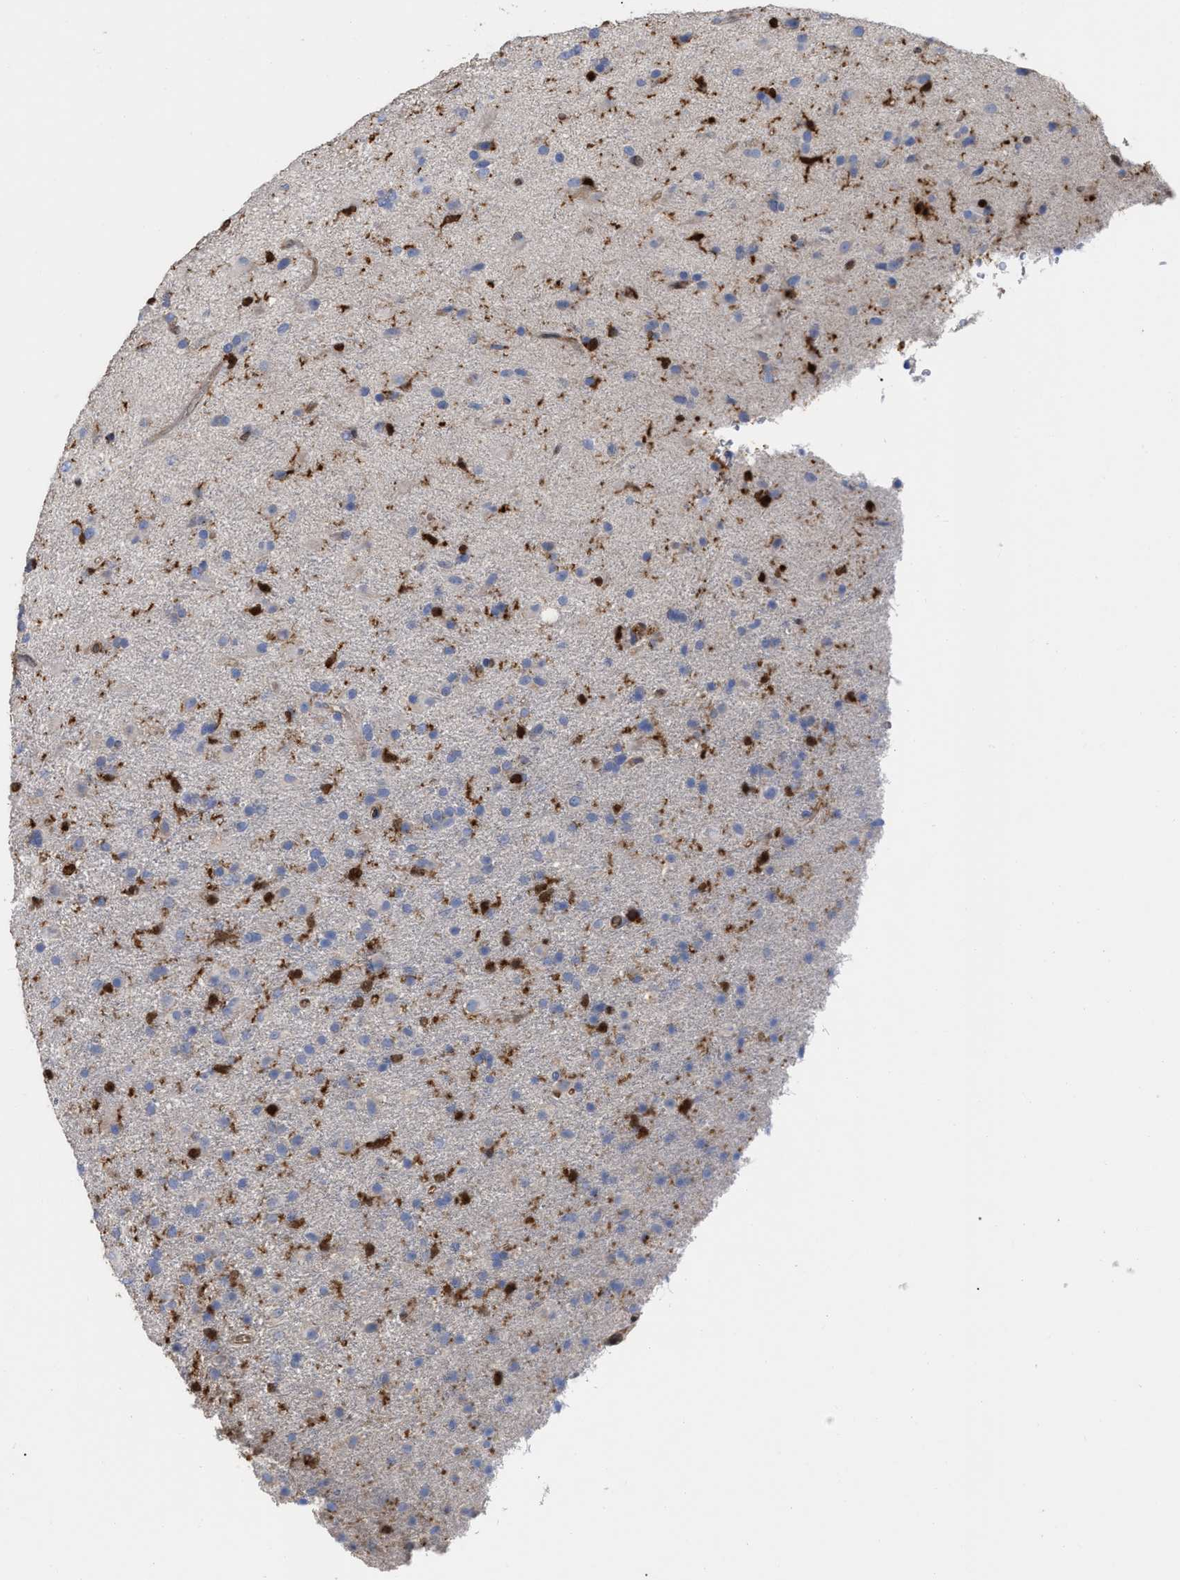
{"staining": {"intensity": "negative", "quantity": "none", "location": "none"}, "tissue": "glioma", "cell_type": "Tumor cells", "image_type": "cancer", "snomed": [{"axis": "morphology", "description": "Glioma, malignant, Low grade"}, {"axis": "topography", "description": "Brain"}], "caption": "This is an immunohistochemistry (IHC) micrograph of human glioma. There is no positivity in tumor cells.", "gene": "GIMAP4", "patient": {"sex": "male", "age": 65}}